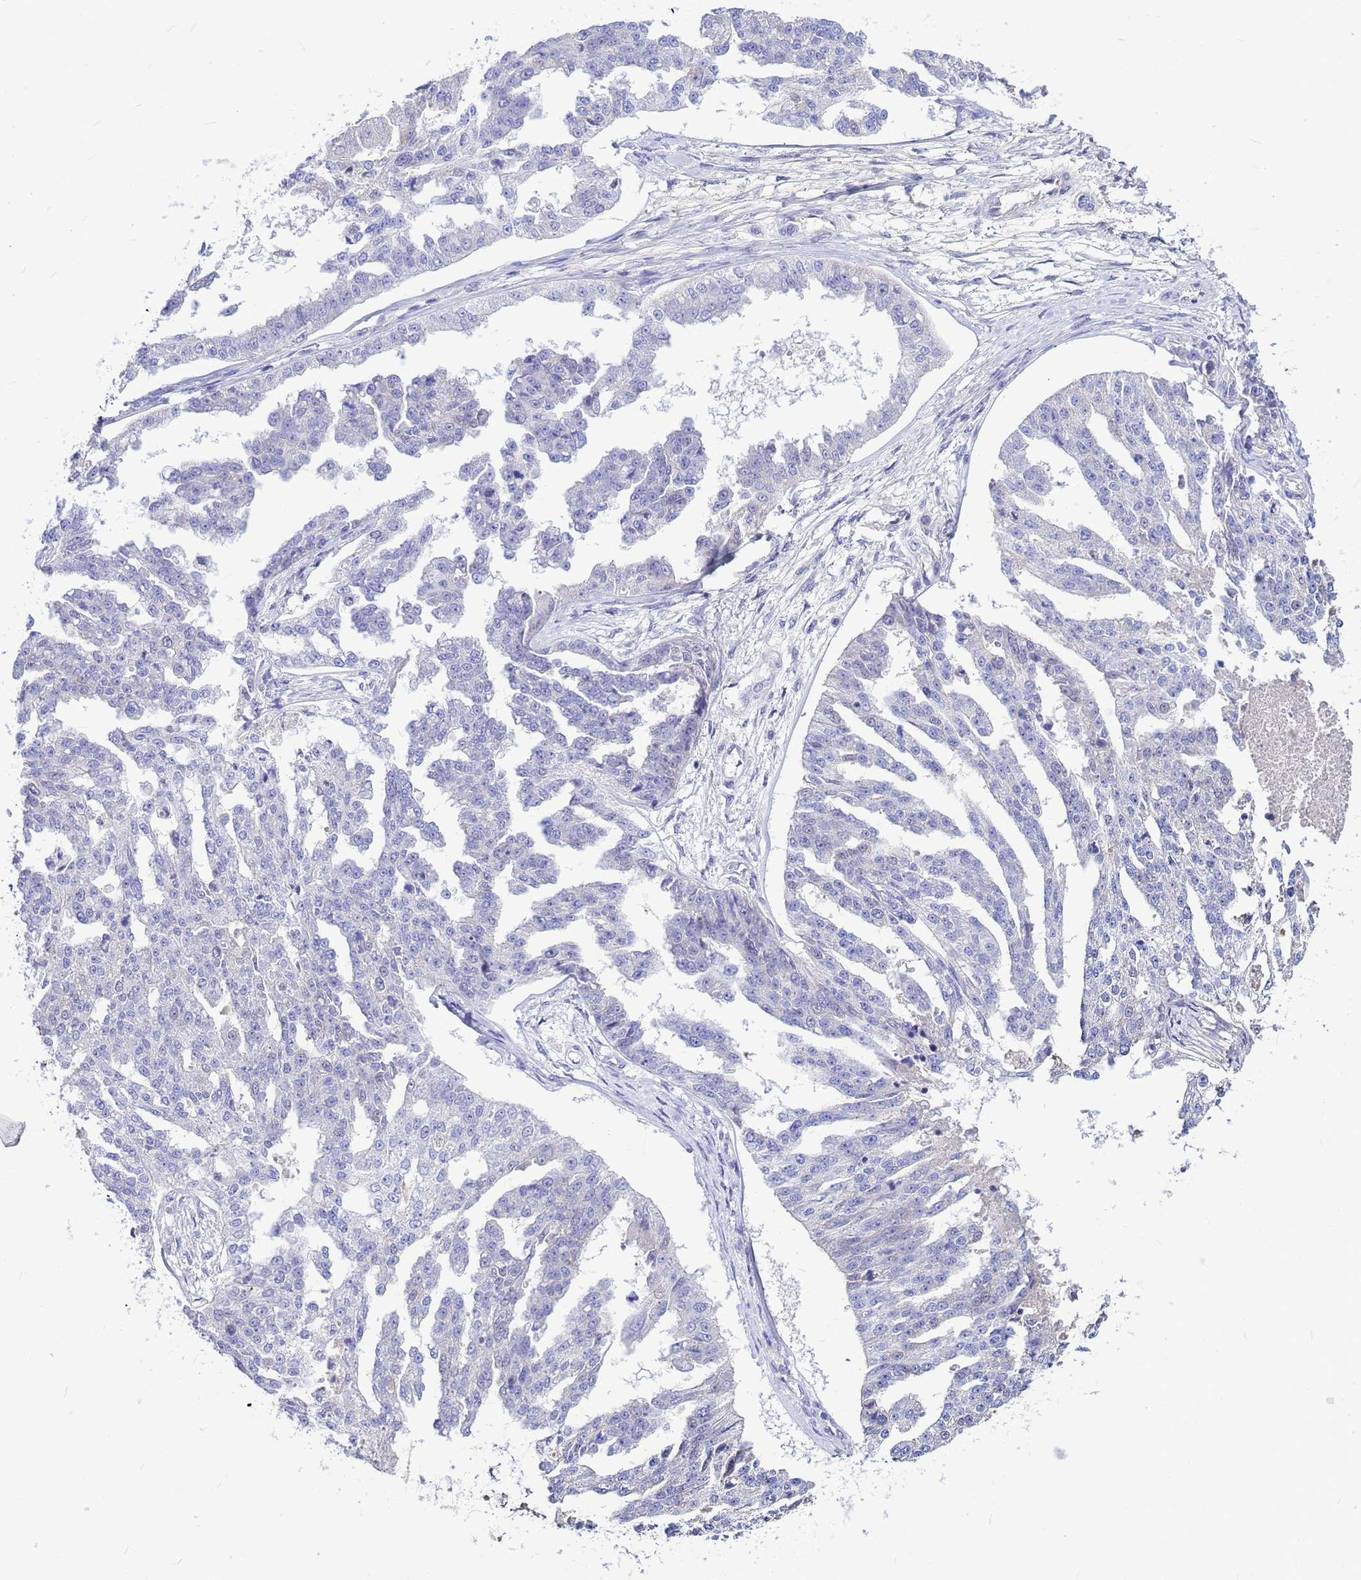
{"staining": {"intensity": "negative", "quantity": "none", "location": "none"}, "tissue": "ovarian cancer", "cell_type": "Tumor cells", "image_type": "cancer", "snomed": [{"axis": "morphology", "description": "Cystadenocarcinoma, serous, NOS"}, {"axis": "topography", "description": "Ovary"}], "caption": "Immunohistochemical staining of human serous cystadenocarcinoma (ovarian) demonstrates no significant expression in tumor cells.", "gene": "DPRX", "patient": {"sex": "female", "age": 58}}